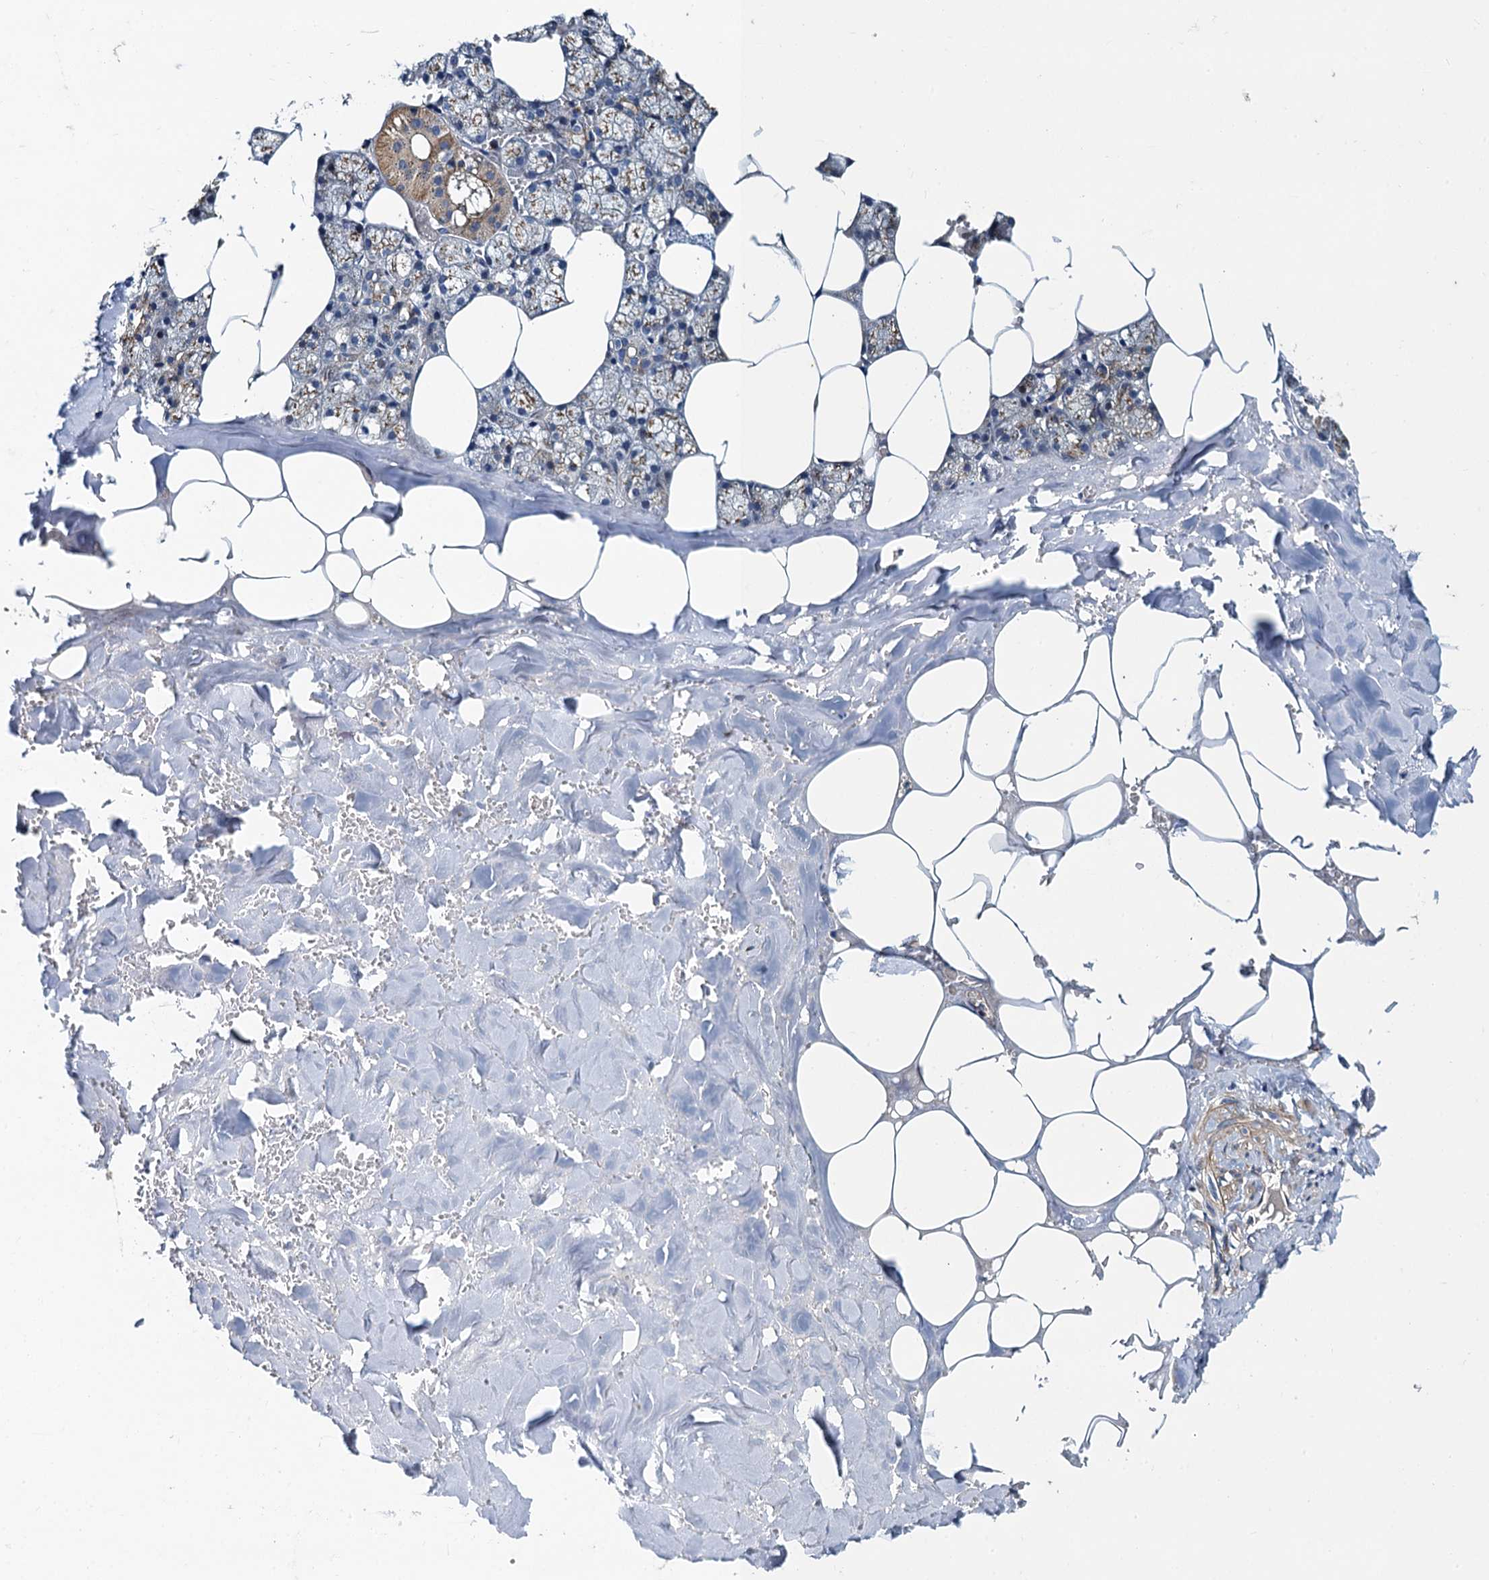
{"staining": {"intensity": "moderate", "quantity": "<25%", "location": "cytoplasmic/membranous"}, "tissue": "salivary gland", "cell_type": "Glandular cells", "image_type": "normal", "snomed": [{"axis": "morphology", "description": "Normal tissue, NOS"}, {"axis": "topography", "description": "Salivary gland"}], "caption": "Immunohistochemistry (IHC) staining of unremarkable salivary gland, which shows low levels of moderate cytoplasmic/membranous expression in approximately <25% of glandular cells indicating moderate cytoplasmic/membranous protein expression. The staining was performed using DAB (brown) for protein detection and nuclei were counterstained in hematoxylin (blue).", "gene": "NGRN", "patient": {"sex": "male", "age": 62}}